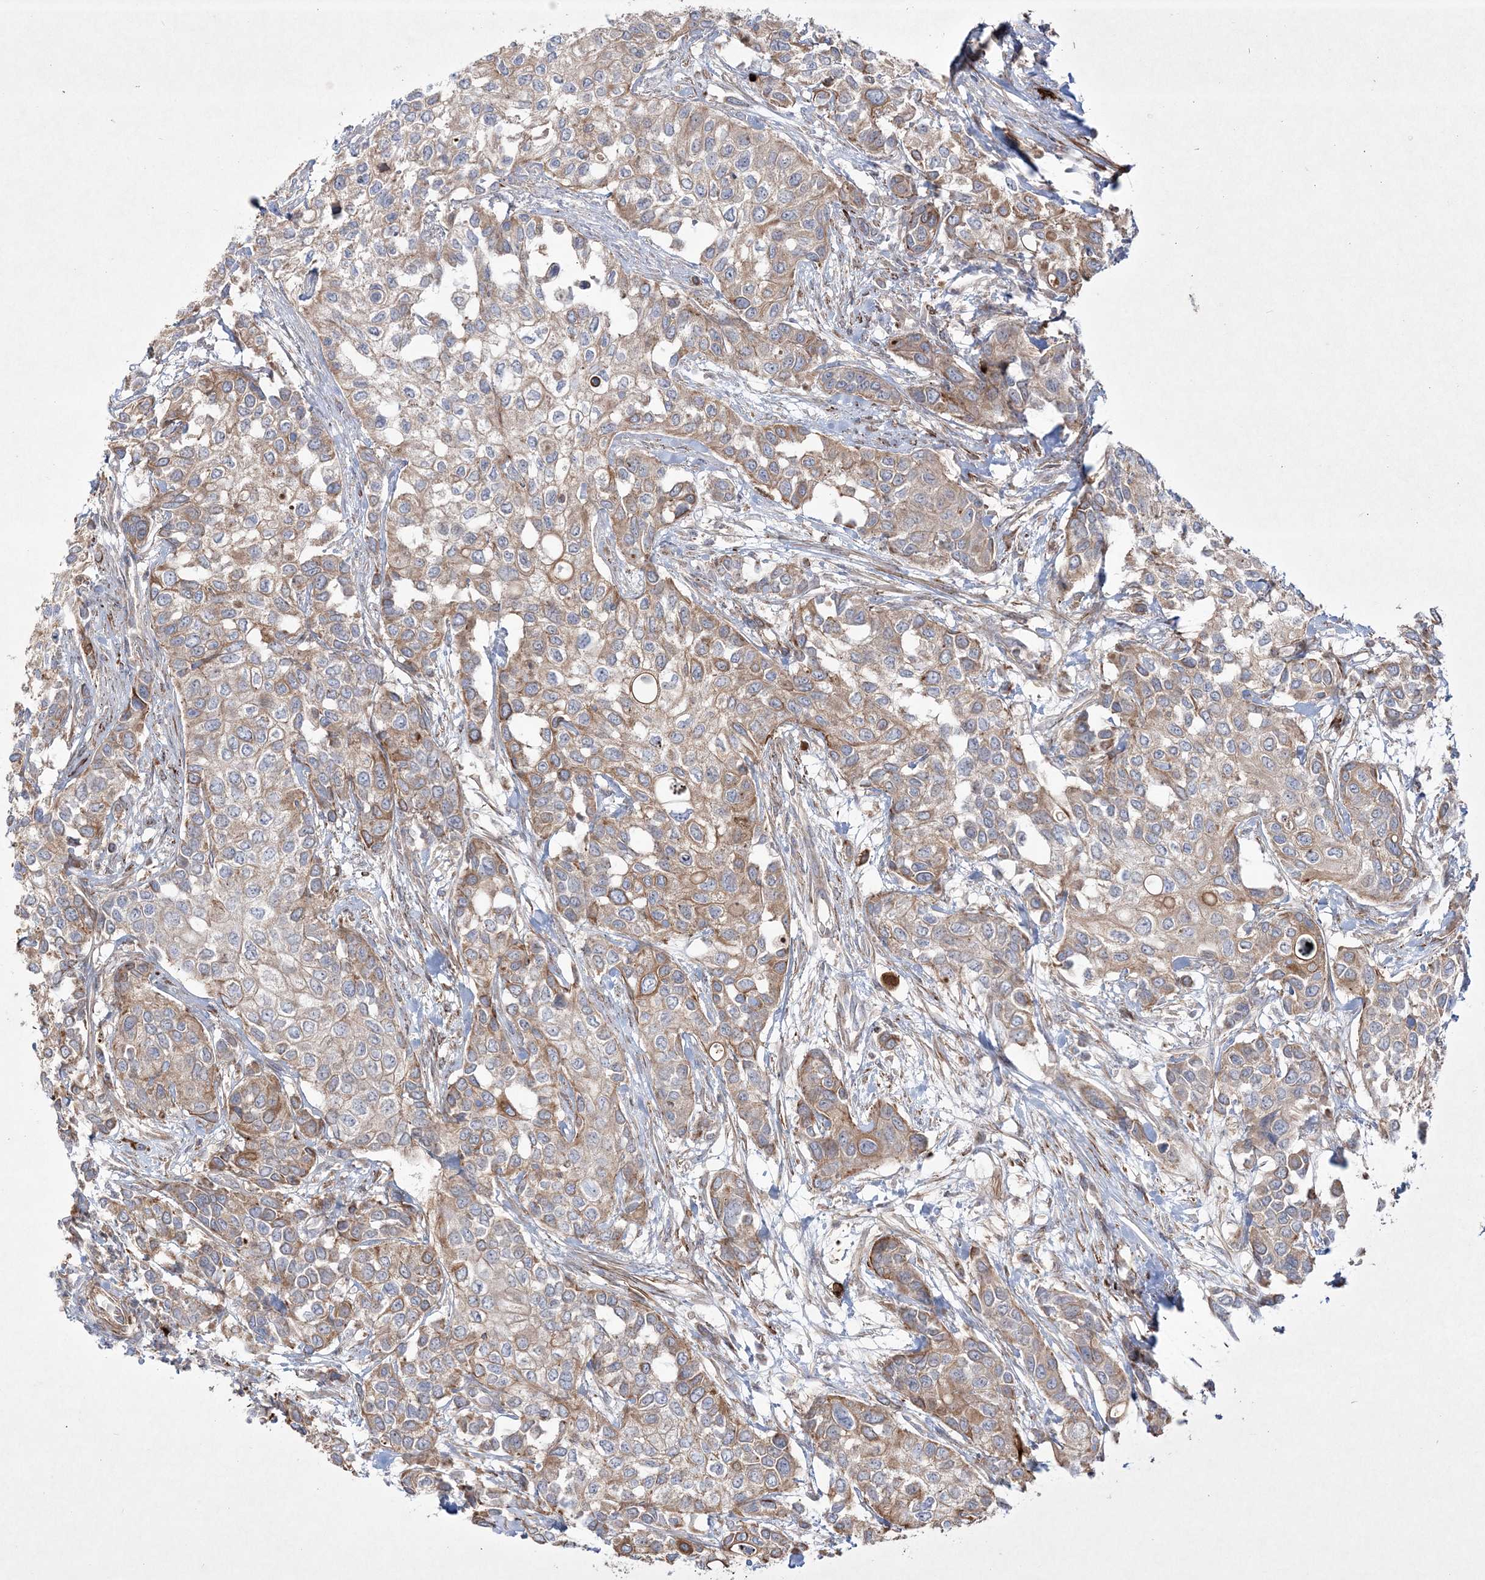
{"staining": {"intensity": "moderate", "quantity": "25%-75%", "location": "cytoplasmic/membranous"}, "tissue": "urothelial cancer", "cell_type": "Tumor cells", "image_type": "cancer", "snomed": [{"axis": "morphology", "description": "Normal tissue, NOS"}, {"axis": "morphology", "description": "Urothelial carcinoma, High grade"}, {"axis": "topography", "description": "Vascular tissue"}, {"axis": "topography", "description": "Urinary bladder"}], "caption": "Immunohistochemistry (IHC) (DAB (3,3'-diaminobenzidine)) staining of human urothelial carcinoma (high-grade) displays moderate cytoplasmic/membranous protein expression in approximately 25%-75% of tumor cells. The protein is shown in brown color, while the nuclei are stained blue.", "gene": "RICTOR", "patient": {"sex": "female", "age": 56}}